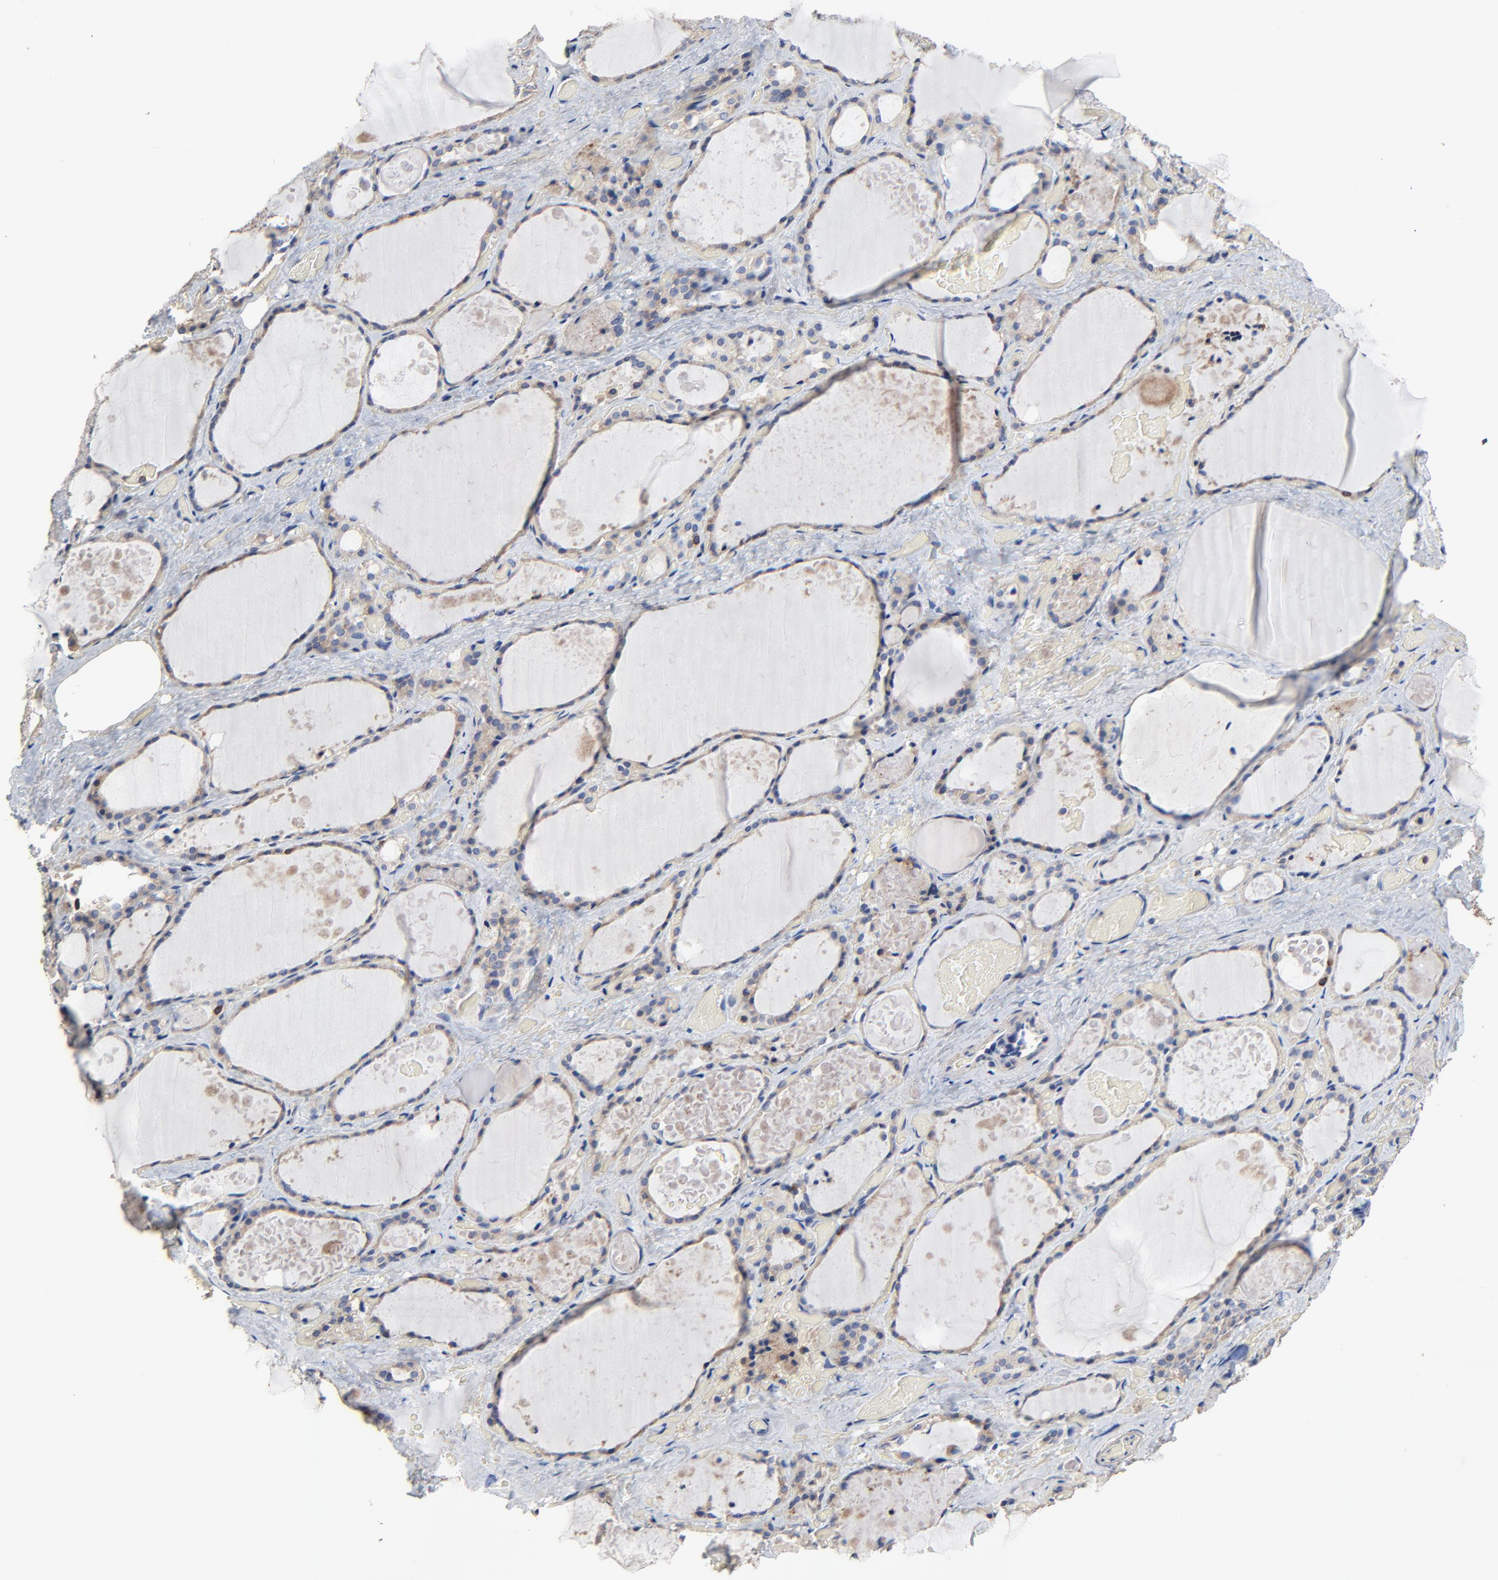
{"staining": {"intensity": "weak", "quantity": "25%-75%", "location": "cytoplasmic/membranous"}, "tissue": "thyroid gland", "cell_type": "Glandular cells", "image_type": "normal", "snomed": [{"axis": "morphology", "description": "Normal tissue, NOS"}, {"axis": "topography", "description": "Thyroid gland"}], "caption": "Immunohistochemistry (IHC) staining of benign thyroid gland, which reveals low levels of weak cytoplasmic/membranous expression in approximately 25%-75% of glandular cells indicating weak cytoplasmic/membranous protein positivity. The staining was performed using DAB (3,3'-diaminobenzidine) (brown) for protein detection and nuclei were counterstained in hematoxylin (blue).", "gene": "SKAP1", "patient": {"sex": "male", "age": 61}}